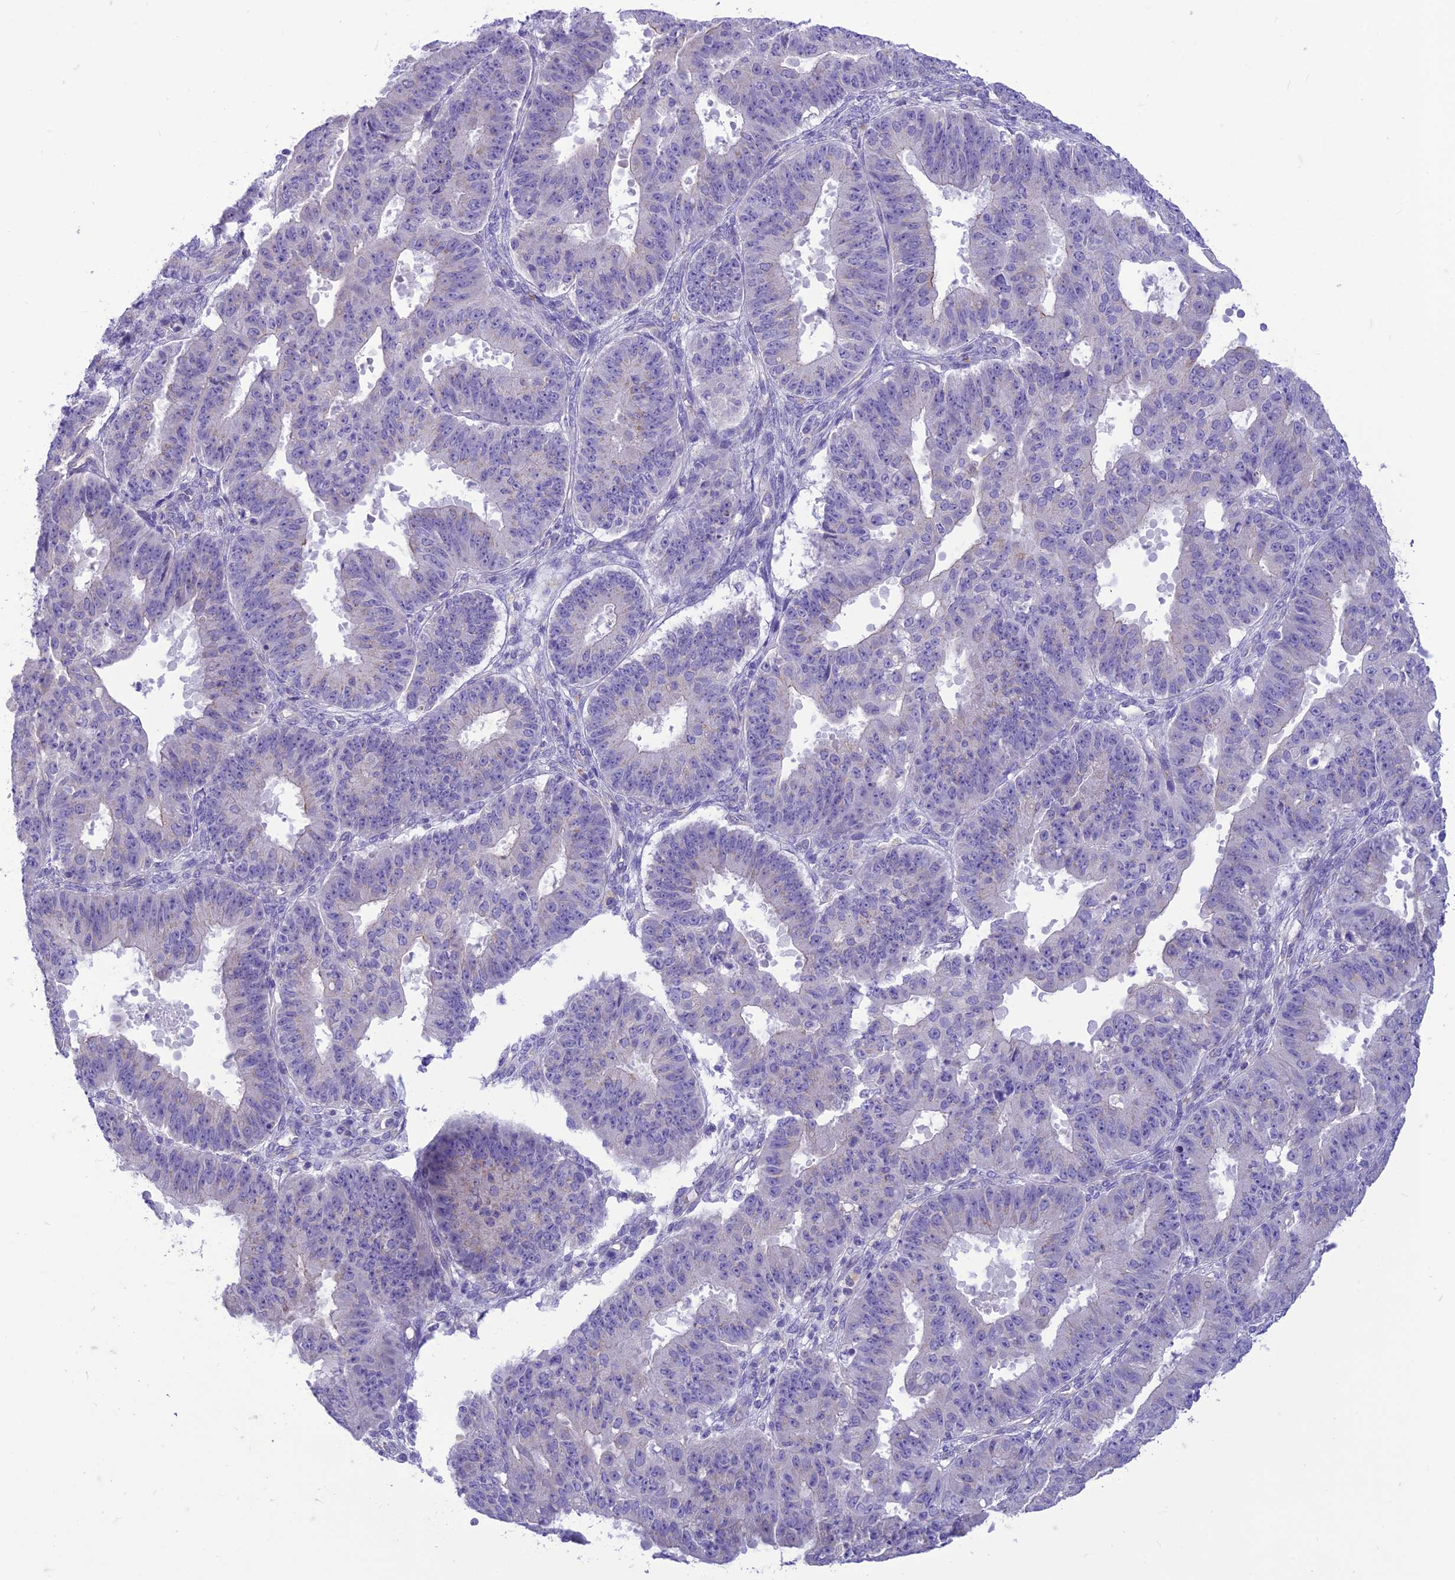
{"staining": {"intensity": "negative", "quantity": "none", "location": "none"}, "tissue": "ovarian cancer", "cell_type": "Tumor cells", "image_type": "cancer", "snomed": [{"axis": "morphology", "description": "Carcinoma, endometroid"}, {"axis": "topography", "description": "Appendix"}, {"axis": "topography", "description": "Ovary"}], "caption": "Human ovarian cancer (endometroid carcinoma) stained for a protein using immunohistochemistry (IHC) reveals no expression in tumor cells.", "gene": "DHDH", "patient": {"sex": "female", "age": 42}}